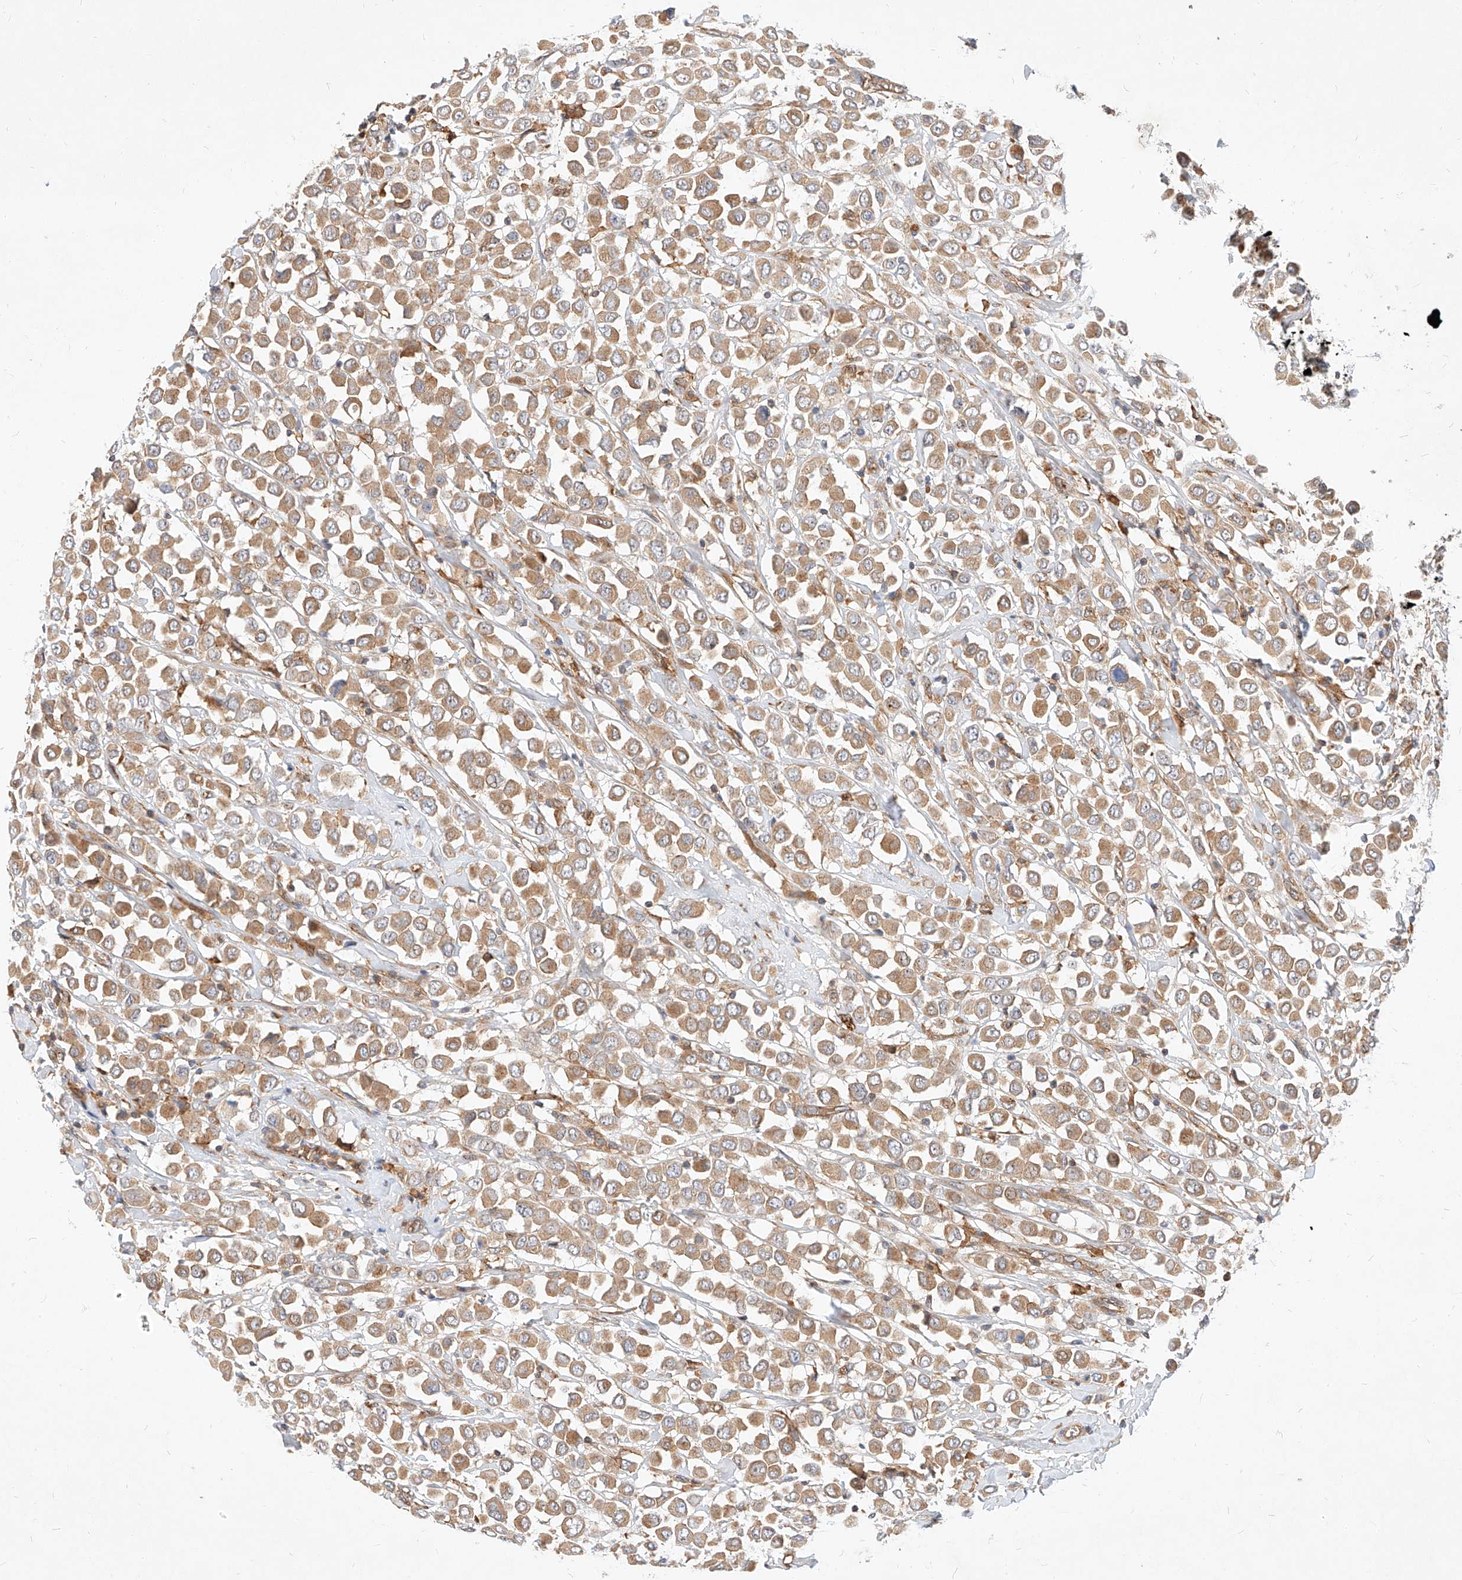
{"staining": {"intensity": "moderate", "quantity": ">75%", "location": "cytoplasmic/membranous"}, "tissue": "breast cancer", "cell_type": "Tumor cells", "image_type": "cancer", "snomed": [{"axis": "morphology", "description": "Duct carcinoma"}, {"axis": "topography", "description": "Breast"}], "caption": "A brown stain shows moderate cytoplasmic/membranous positivity of a protein in human breast infiltrating ductal carcinoma tumor cells.", "gene": "NFAM1", "patient": {"sex": "female", "age": 61}}